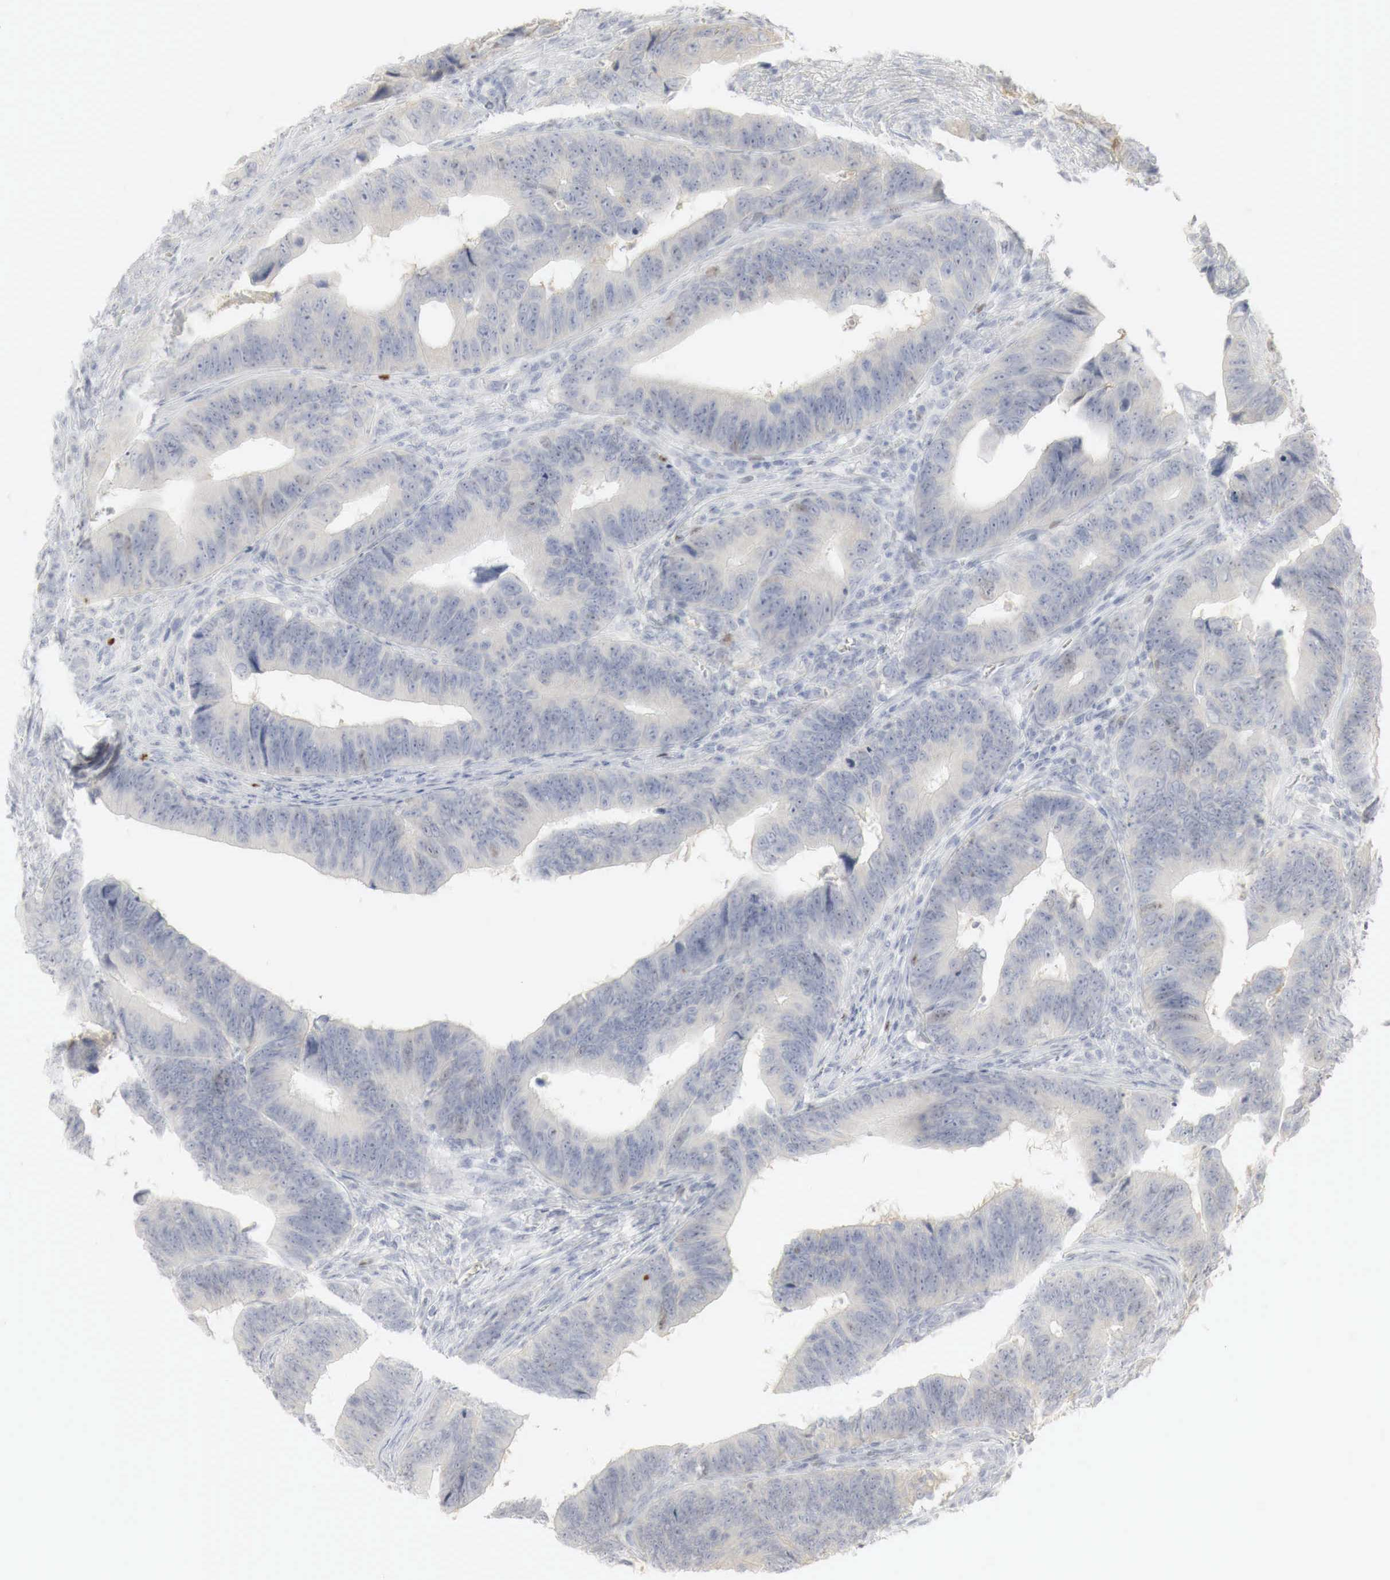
{"staining": {"intensity": "weak", "quantity": "25%-75%", "location": "cytoplasmic/membranous"}, "tissue": "colorectal cancer", "cell_type": "Tumor cells", "image_type": "cancer", "snomed": [{"axis": "morphology", "description": "Adenocarcinoma, NOS"}, {"axis": "topography", "description": "Colon"}], "caption": "A histopathology image of adenocarcinoma (colorectal) stained for a protein shows weak cytoplasmic/membranous brown staining in tumor cells.", "gene": "TP63", "patient": {"sex": "female", "age": 78}}